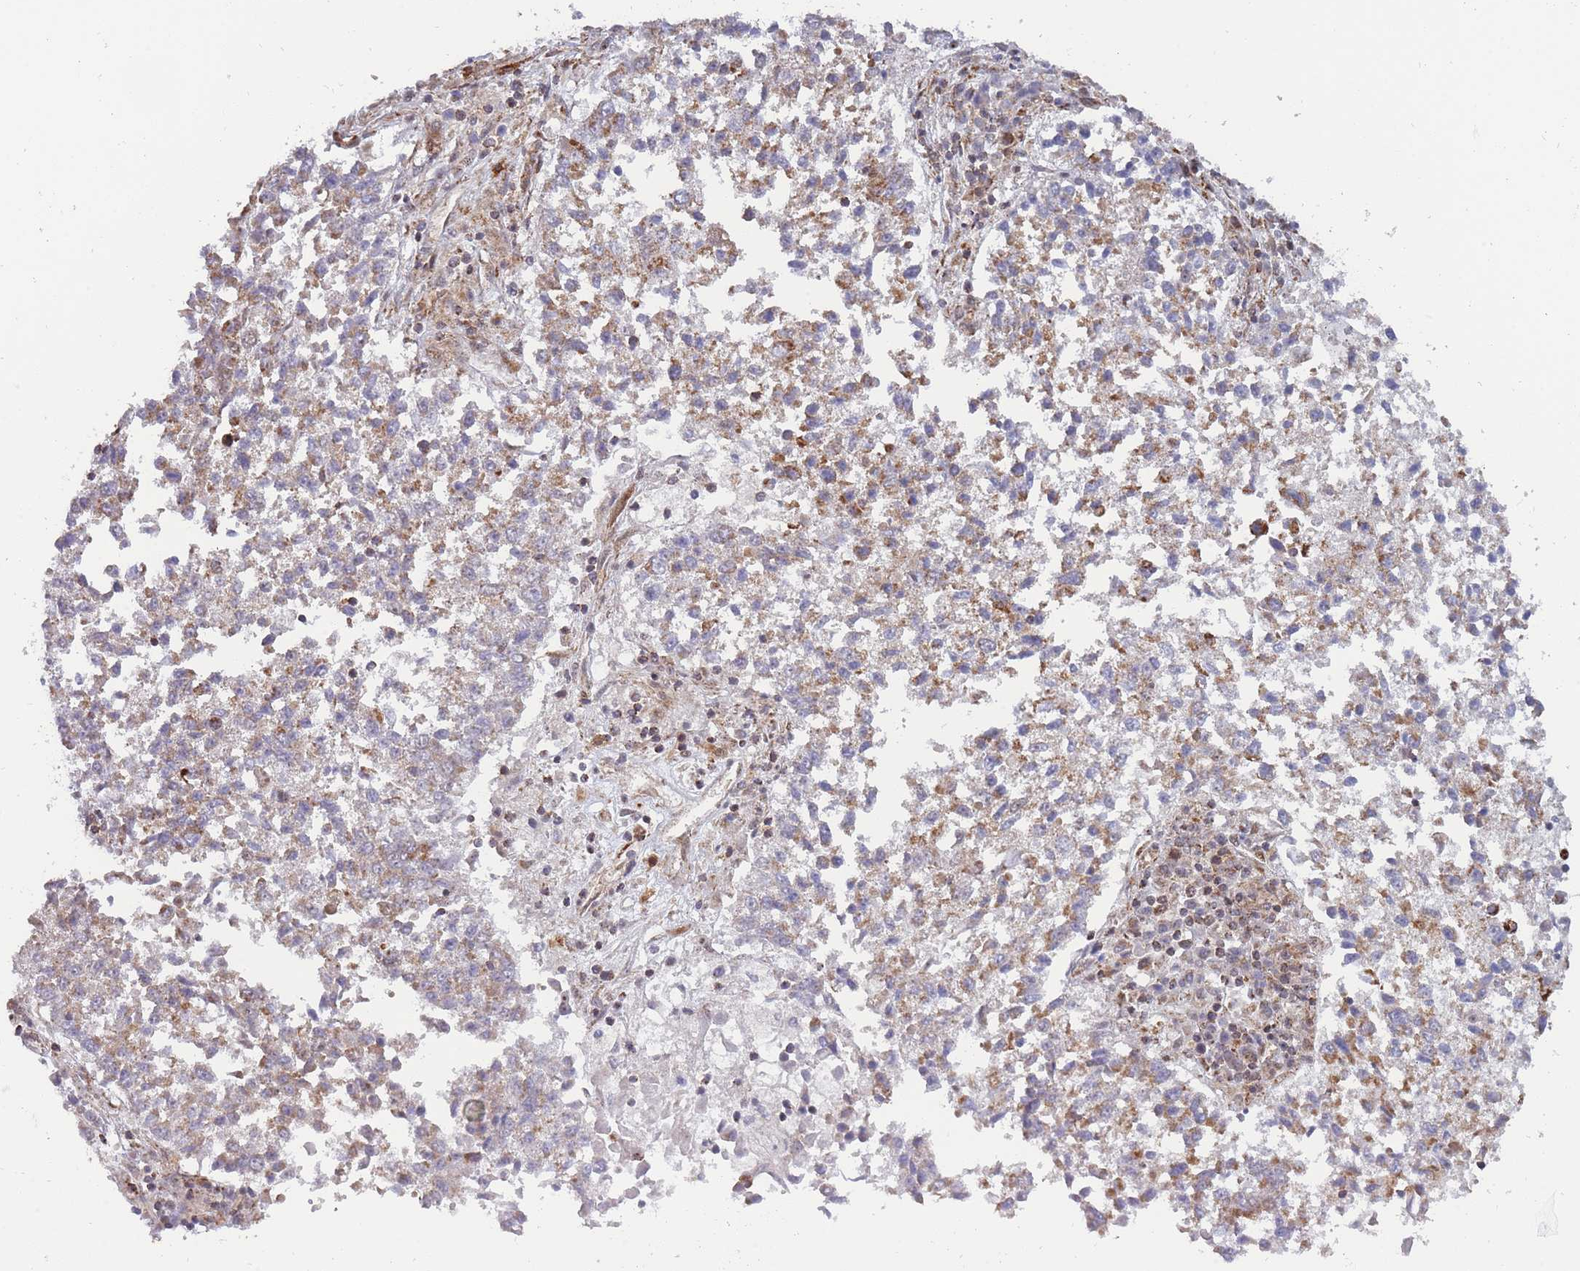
{"staining": {"intensity": "weak", "quantity": "25%-75%", "location": "cytoplasmic/membranous"}, "tissue": "lung cancer", "cell_type": "Tumor cells", "image_type": "cancer", "snomed": [{"axis": "morphology", "description": "Squamous cell carcinoma, NOS"}, {"axis": "topography", "description": "Lung"}], "caption": "Weak cytoplasmic/membranous expression for a protein is present in approximately 25%-75% of tumor cells of squamous cell carcinoma (lung) using immunohistochemistry.", "gene": "BOD1L1", "patient": {"sex": "male", "age": 73}}